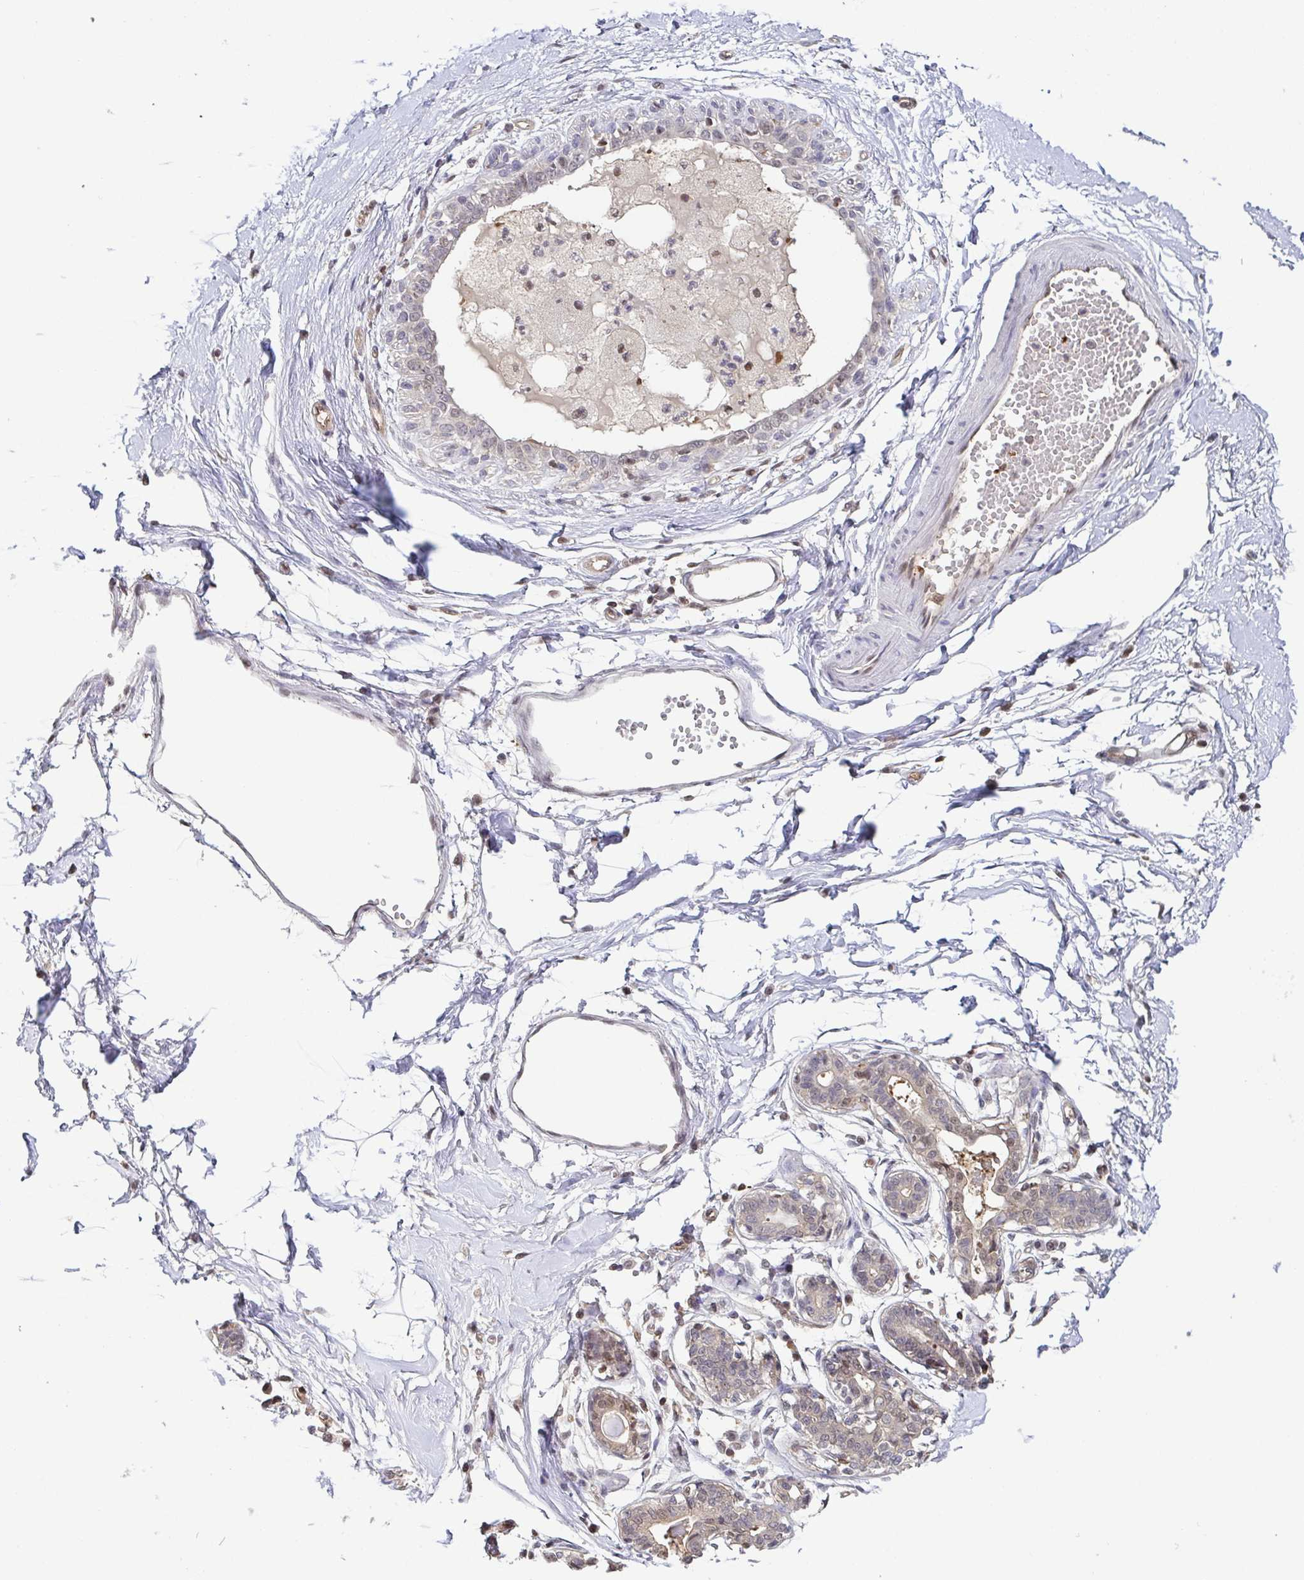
{"staining": {"intensity": "negative", "quantity": "none", "location": "none"}, "tissue": "breast", "cell_type": "Adipocytes", "image_type": "normal", "snomed": [{"axis": "morphology", "description": "Normal tissue, NOS"}, {"axis": "topography", "description": "Breast"}], "caption": "Adipocytes show no significant expression in unremarkable breast. (DAB (3,3'-diaminobenzidine) immunohistochemistry with hematoxylin counter stain).", "gene": "PSMB9", "patient": {"sex": "female", "age": 45}}